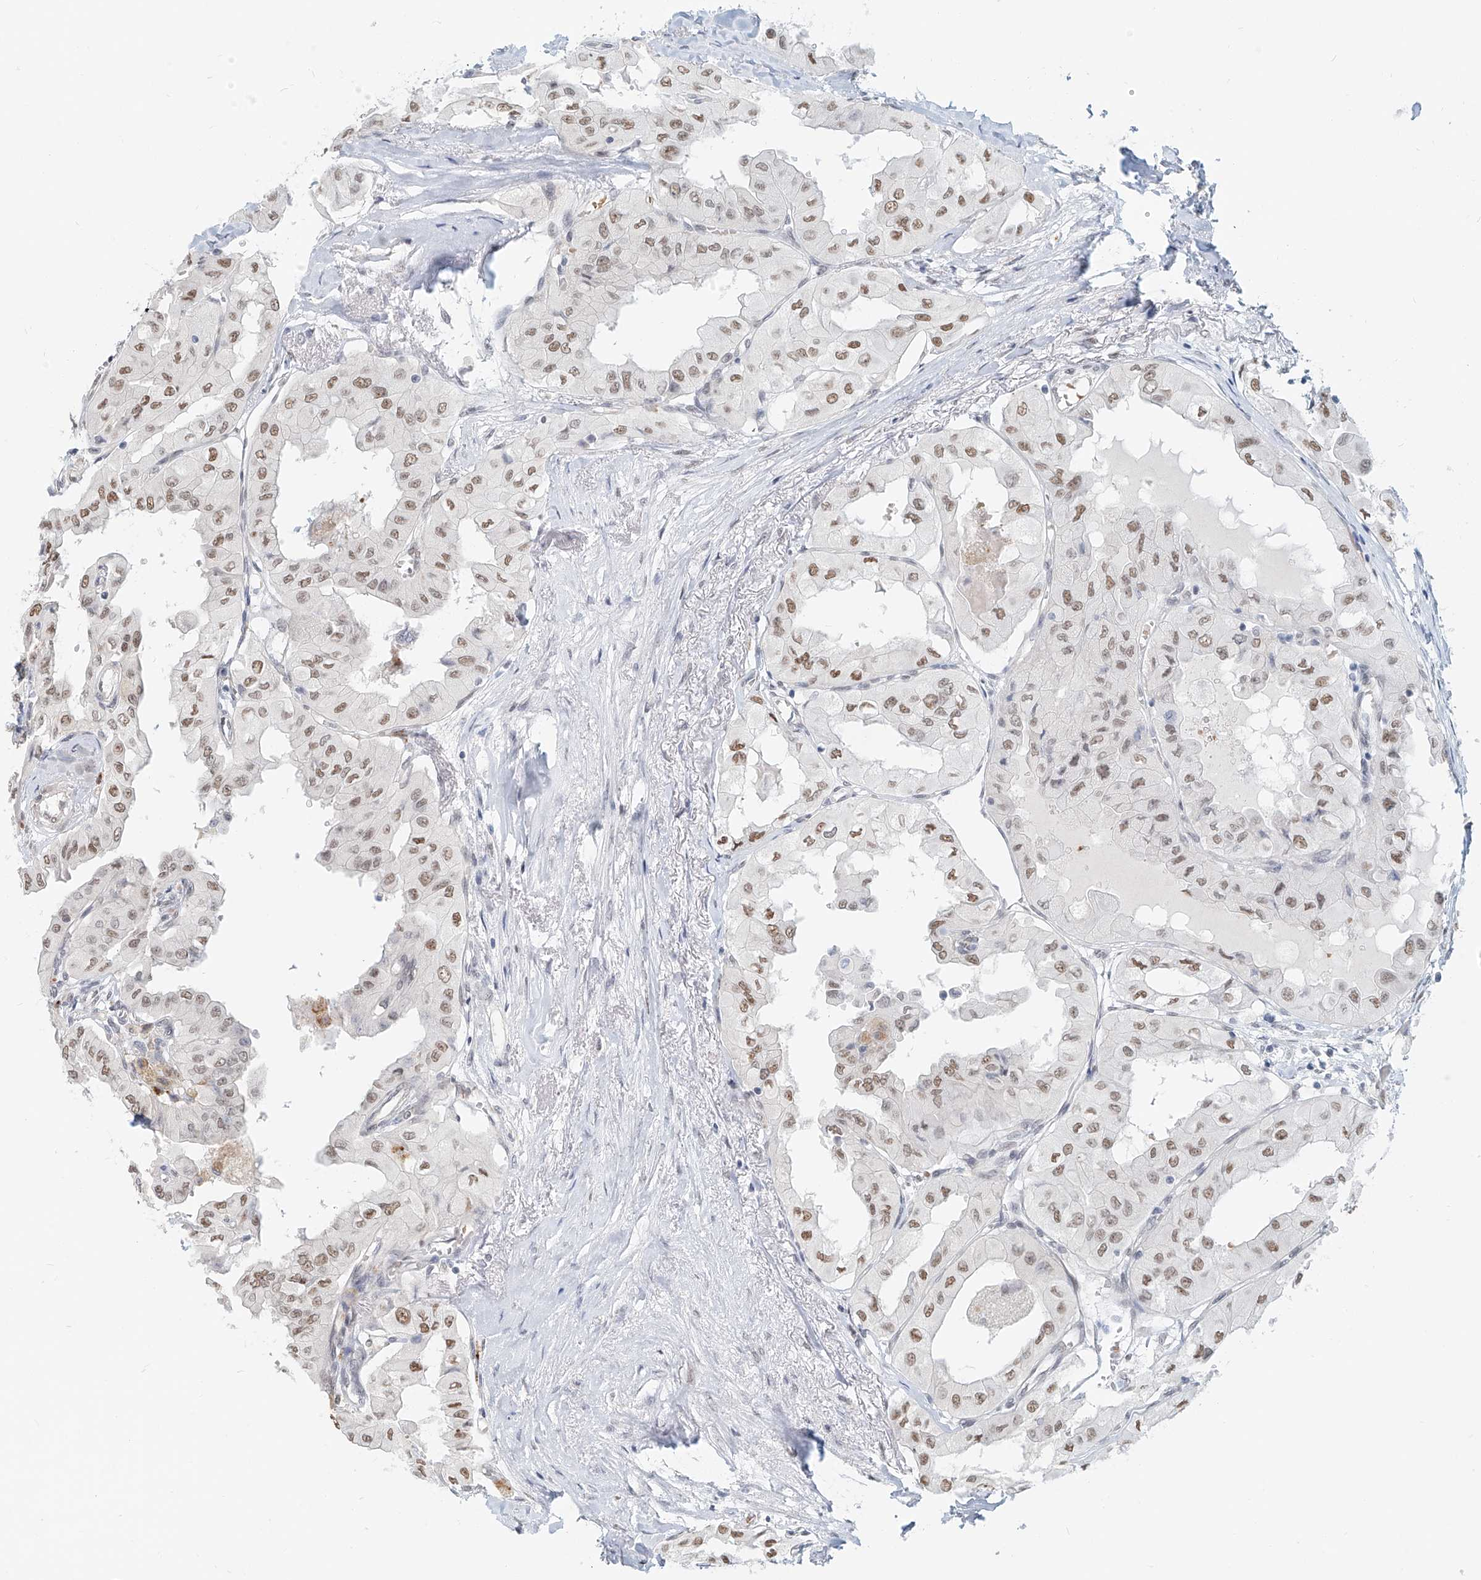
{"staining": {"intensity": "moderate", "quantity": ">75%", "location": "nuclear"}, "tissue": "thyroid cancer", "cell_type": "Tumor cells", "image_type": "cancer", "snomed": [{"axis": "morphology", "description": "Papillary adenocarcinoma, NOS"}, {"axis": "topography", "description": "Thyroid gland"}], "caption": "Human thyroid cancer (papillary adenocarcinoma) stained for a protein (brown) demonstrates moderate nuclear positive positivity in about >75% of tumor cells.", "gene": "SASH1", "patient": {"sex": "female", "age": 59}}